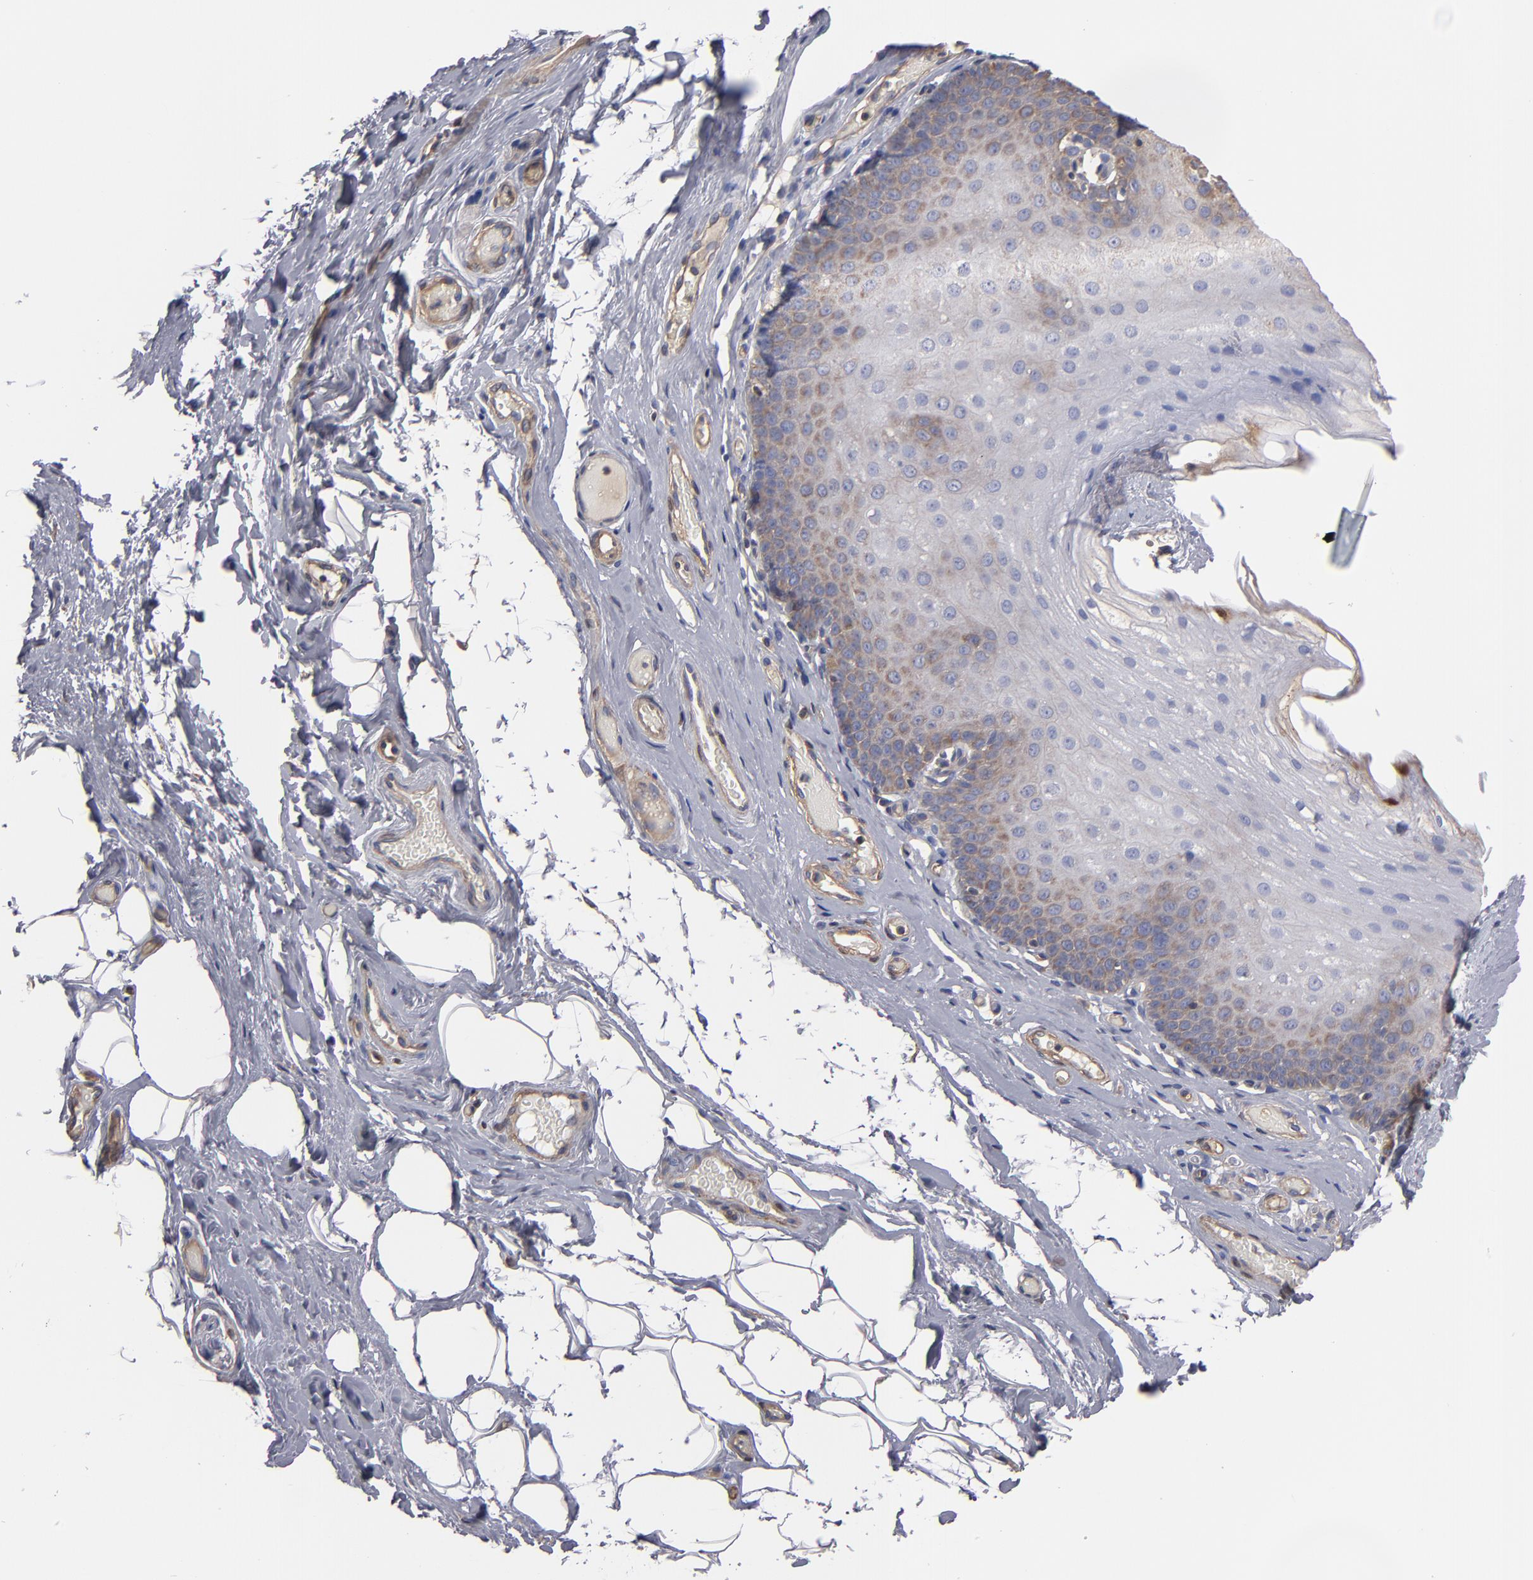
{"staining": {"intensity": "weak", "quantity": "<25%", "location": "cytoplasmic/membranous"}, "tissue": "nasopharynx", "cell_type": "Respiratory epithelial cells", "image_type": "normal", "snomed": [{"axis": "morphology", "description": "Normal tissue, NOS"}, {"axis": "topography", "description": "Nasopharynx"}], "caption": "The histopathology image shows no staining of respiratory epithelial cells in benign nasopharynx.", "gene": "ESYT2", "patient": {"sex": "male", "age": 56}}